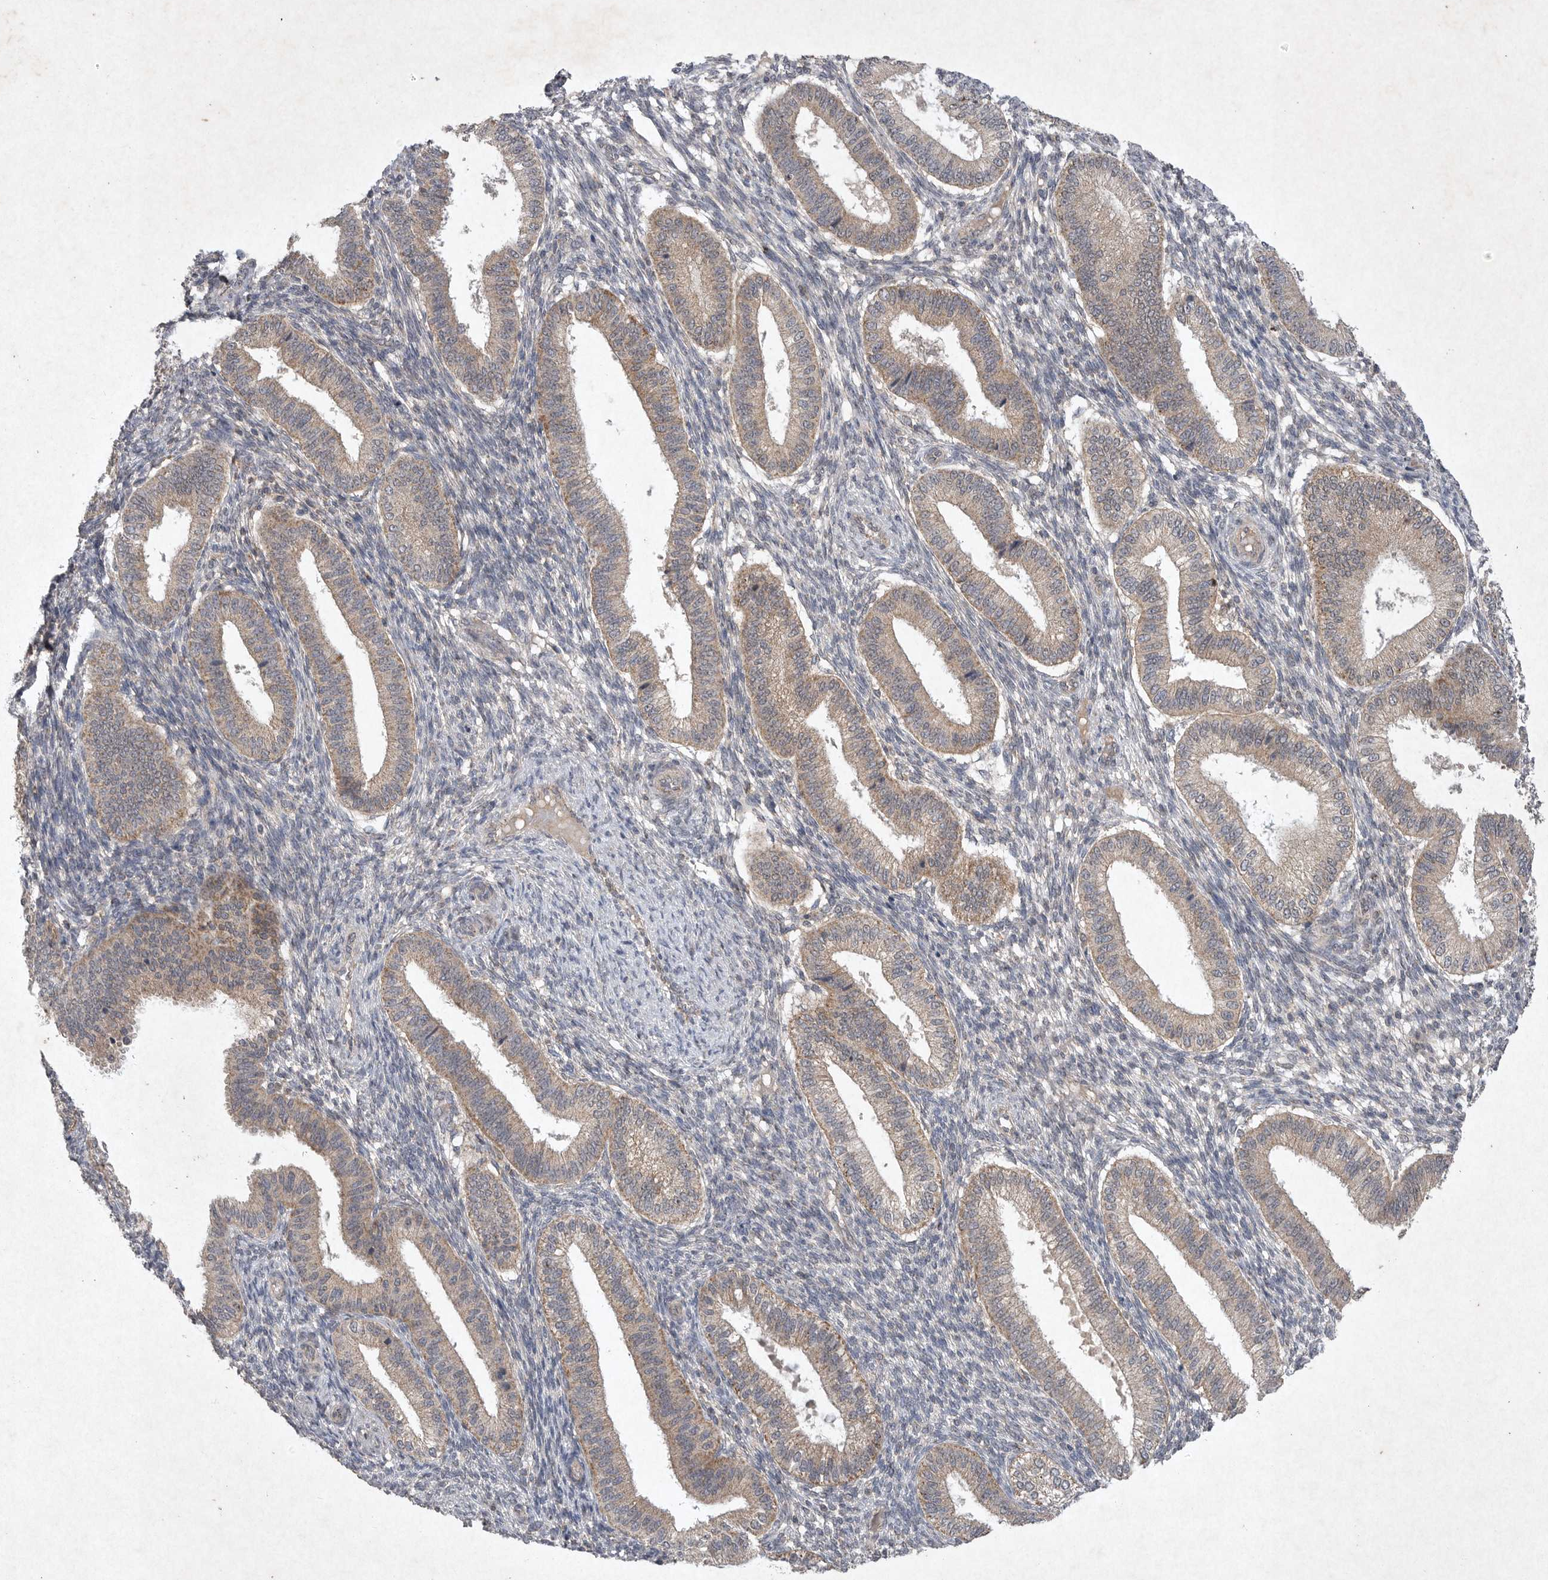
{"staining": {"intensity": "weak", "quantity": "<25%", "location": "cytoplasmic/membranous"}, "tissue": "endometrium", "cell_type": "Cells in endometrial stroma", "image_type": "normal", "snomed": [{"axis": "morphology", "description": "Normal tissue, NOS"}, {"axis": "topography", "description": "Endometrium"}], "caption": "This micrograph is of benign endometrium stained with IHC to label a protein in brown with the nuclei are counter-stained blue. There is no expression in cells in endometrial stroma.", "gene": "DDR1", "patient": {"sex": "female", "age": 39}}